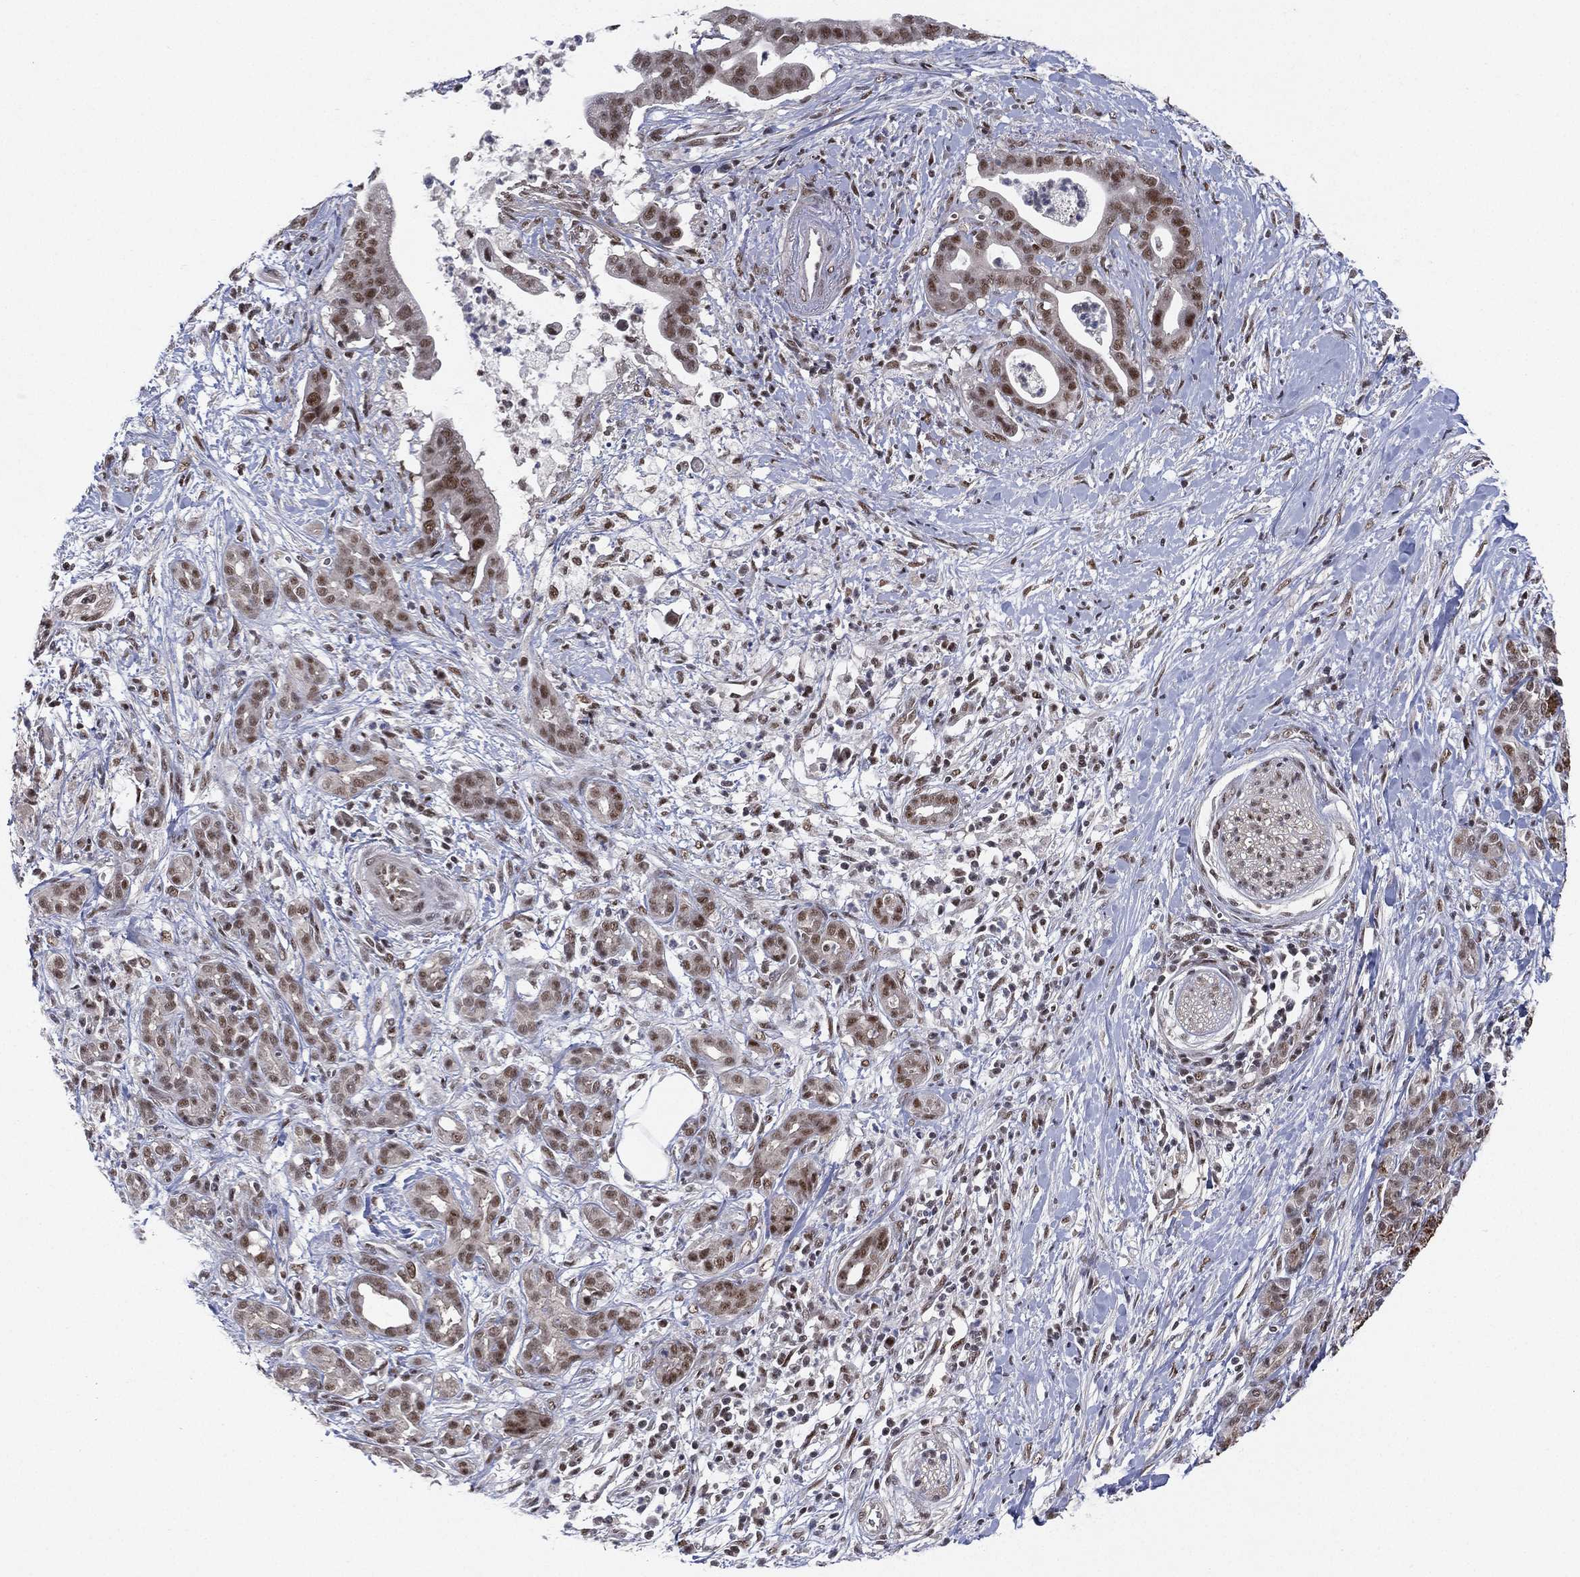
{"staining": {"intensity": "moderate", "quantity": "25%-75%", "location": "nuclear"}, "tissue": "pancreatic cancer", "cell_type": "Tumor cells", "image_type": "cancer", "snomed": [{"axis": "morphology", "description": "Adenocarcinoma, NOS"}, {"axis": "topography", "description": "Pancreas"}], "caption": "Immunohistochemical staining of pancreatic cancer (adenocarcinoma) exhibits moderate nuclear protein positivity in approximately 25%-75% of tumor cells.", "gene": "DGCR8", "patient": {"sex": "male", "age": 61}}